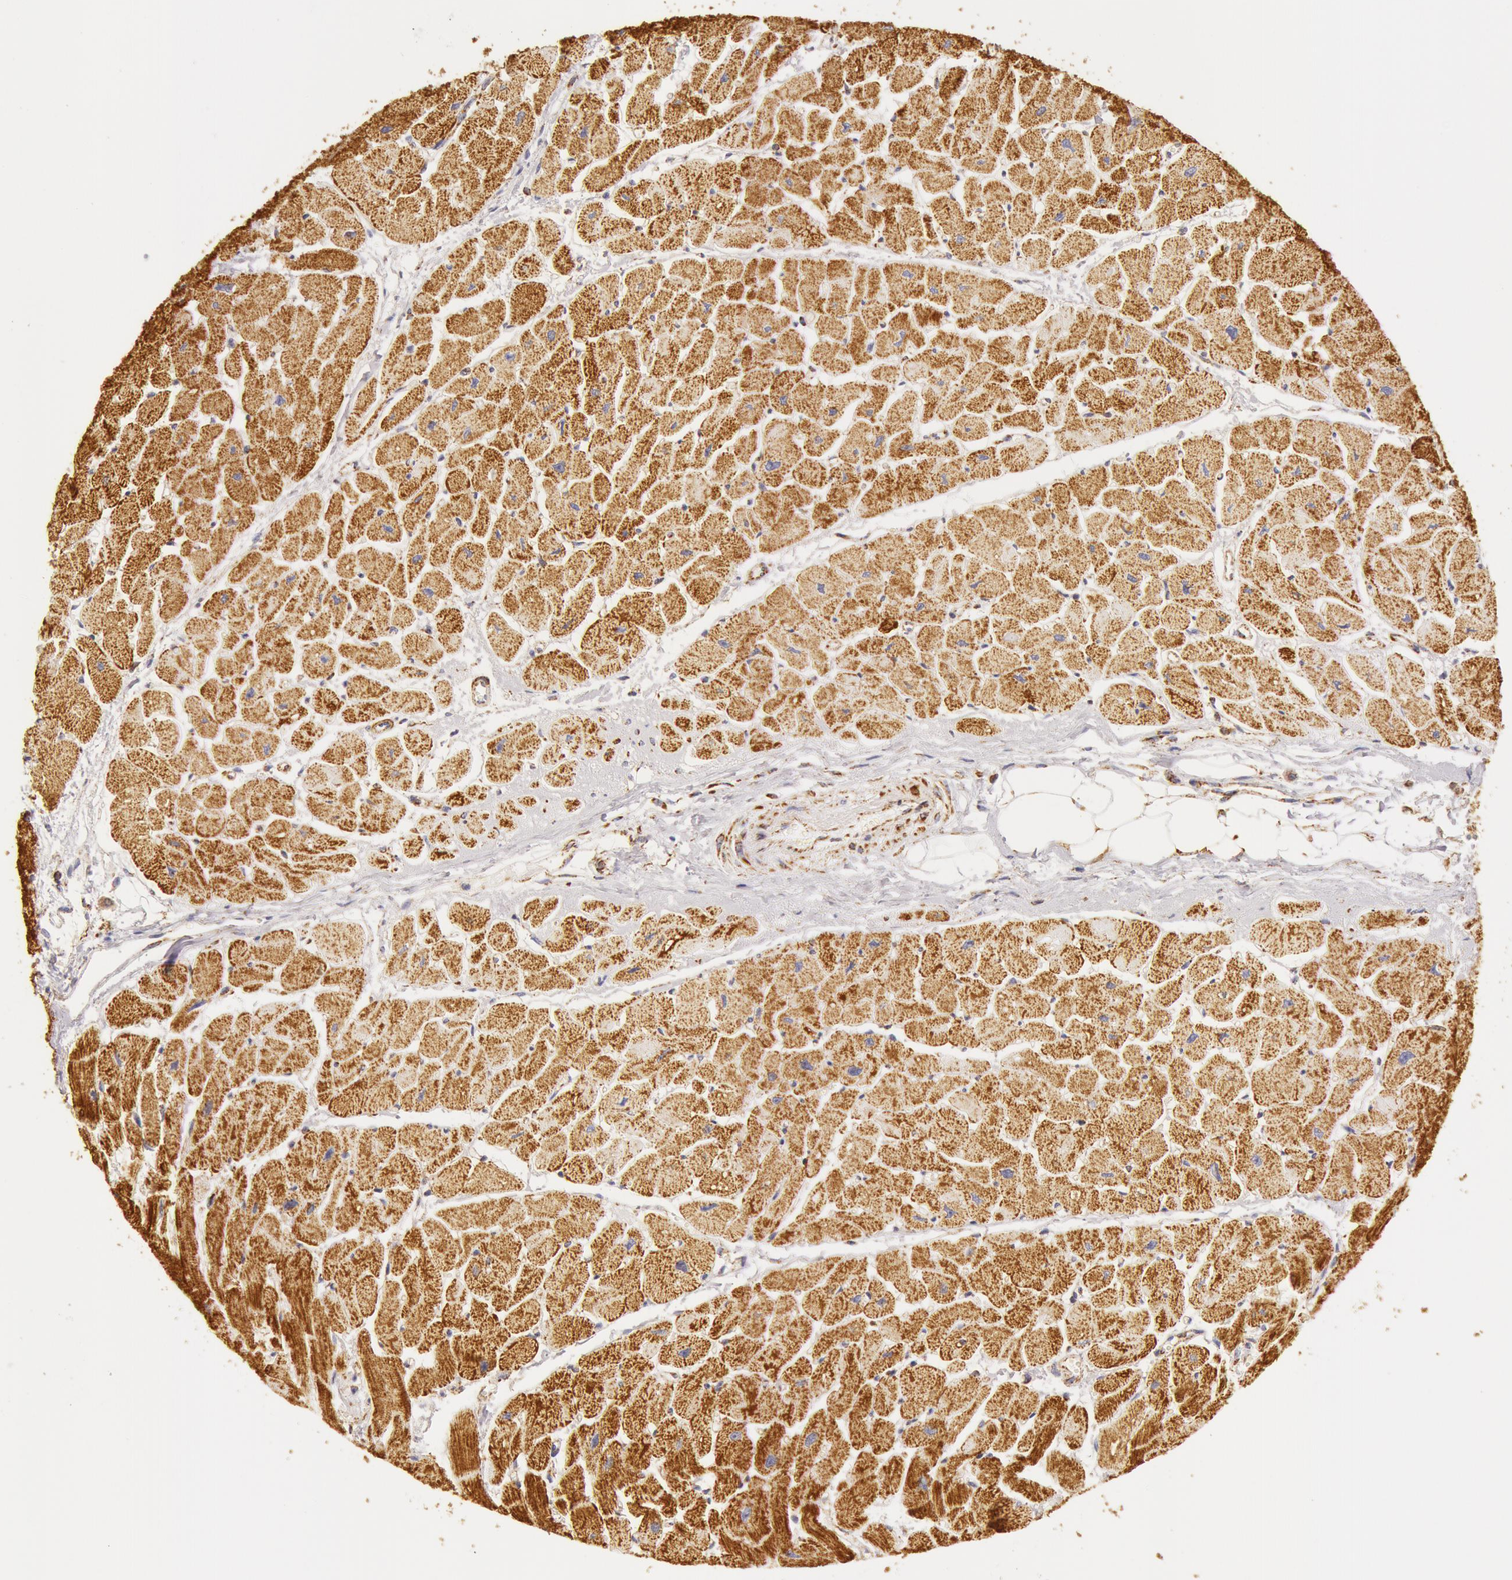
{"staining": {"intensity": "moderate", "quantity": ">75%", "location": "cytoplasmic/membranous"}, "tissue": "heart muscle", "cell_type": "Cardiomyocytes", "image_type": "normal", "snomed": [{"axis": "morphology", "description": "Normal tissue, NOS"}, {"axis": "topography", "description": "Heart"}], "caption": "Immunohistochemistry (IHC) (DAB (3,3'-diaminobenzidine)) staining of benign heart muscle displays moderate cytoplasmic/membranous protein expression in approximately >75% of cardiomyocytes. The staining was performed using DAB (3,3'-diaminobenzidine) to visualize the protein expression in brown, while the nuclei were stained in blue with hematoxylin (Magnification: 20x).", "gene": "ATP5F1B", "patient": {"sex": "female", "age": 54}}